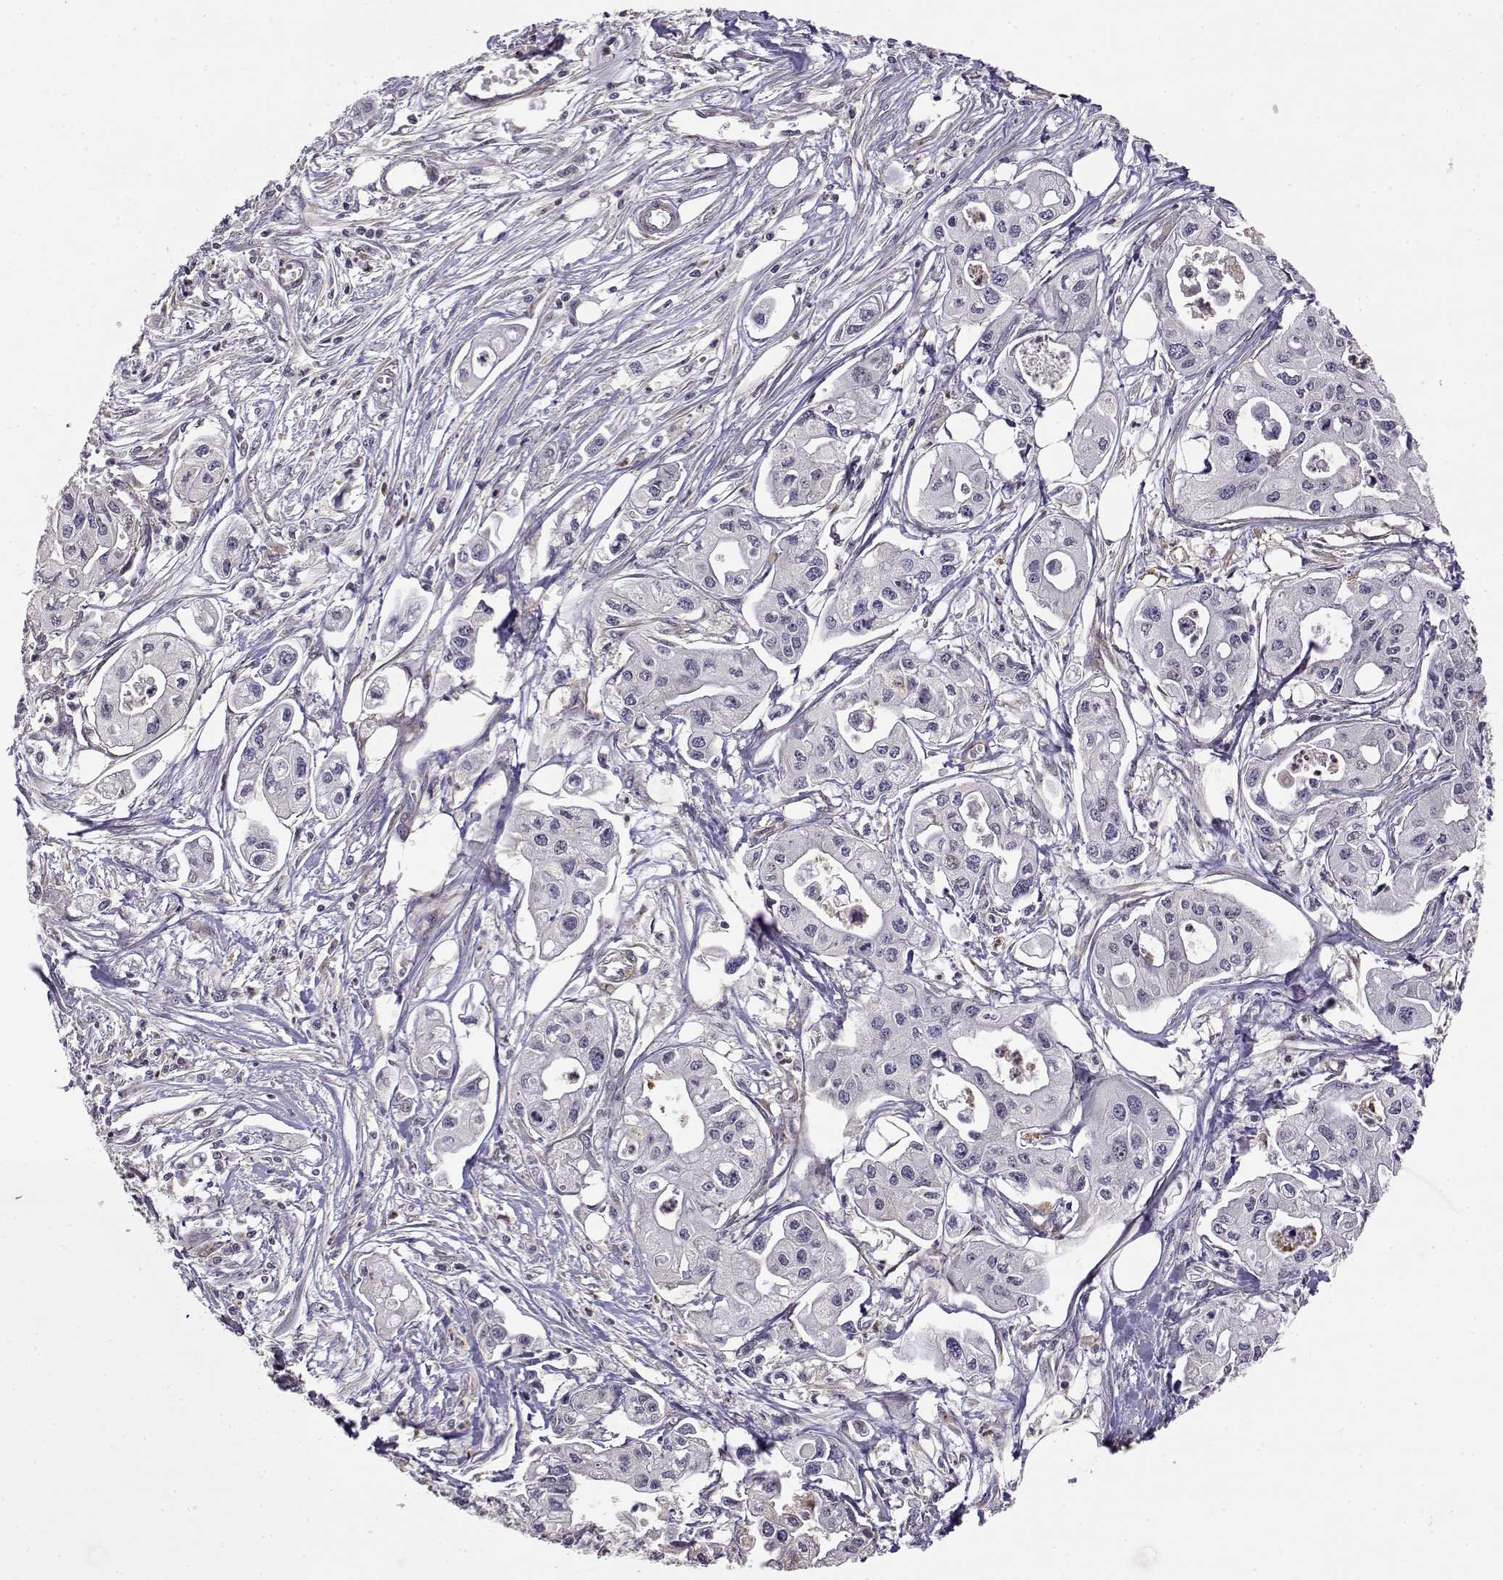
{"staining": {"intensity": "negative", "quantity": "none", "location": "none"}, "tissue": "pancreatic cancer", "cell_type": "Tumor cells", "image_type": "cancer", "snomed": [{"axis": "morphology", "description": "Adenocarcinoma, NOS"}, {"axis": "topography", "description": "Pancreas"}], "caption": "The photomicrograph exhibits no significant staining in tumor cells of adenocarcinoma (pancreatic). (DAB IHC with hematoxylin counter stain).", "gene": "IFITM1", "patient": {"sex": "male", "age": 70}}